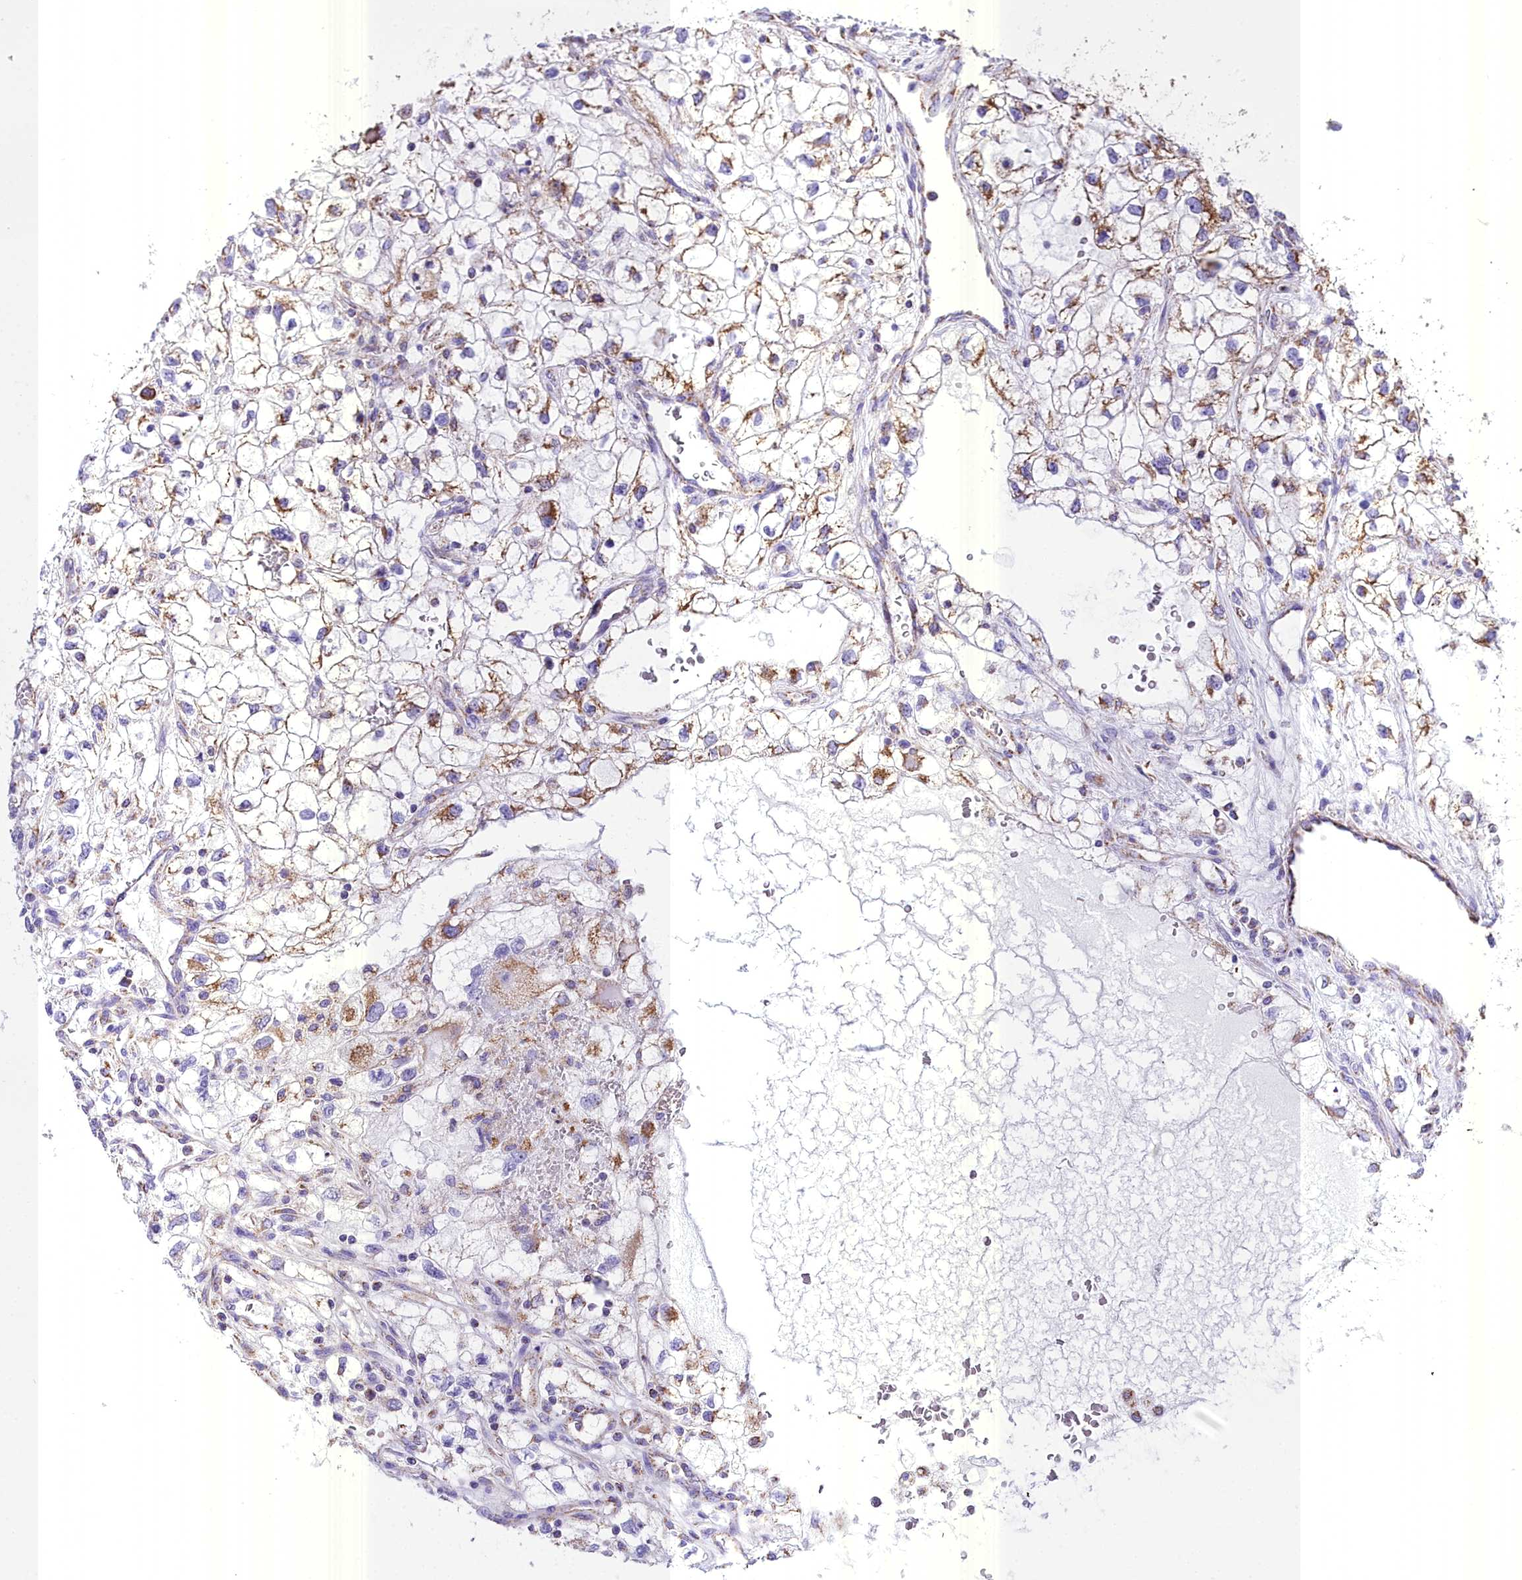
{"staining": {"intensity": "moderate", "quantity": "25%-75%", "location": "cytoplasmic/membranous"}, "tissue": "renal cancer", "cell_type": "Tumor cells", "image_type": "cancer", "snomed": [{"axis": "morphology", "description": "Adenocarcinoma, NOS"}, {"axis": "topography", "description": "Kidney"}], "caption": "The image exhibits immunohistochemical staining of renal cancer. There is moderate cytoplasmic/membranous expression is identified in about 25%-75% of tumor cells.", "gene": "WDFY3", "patient": {"sex": "male", "age": 59}}